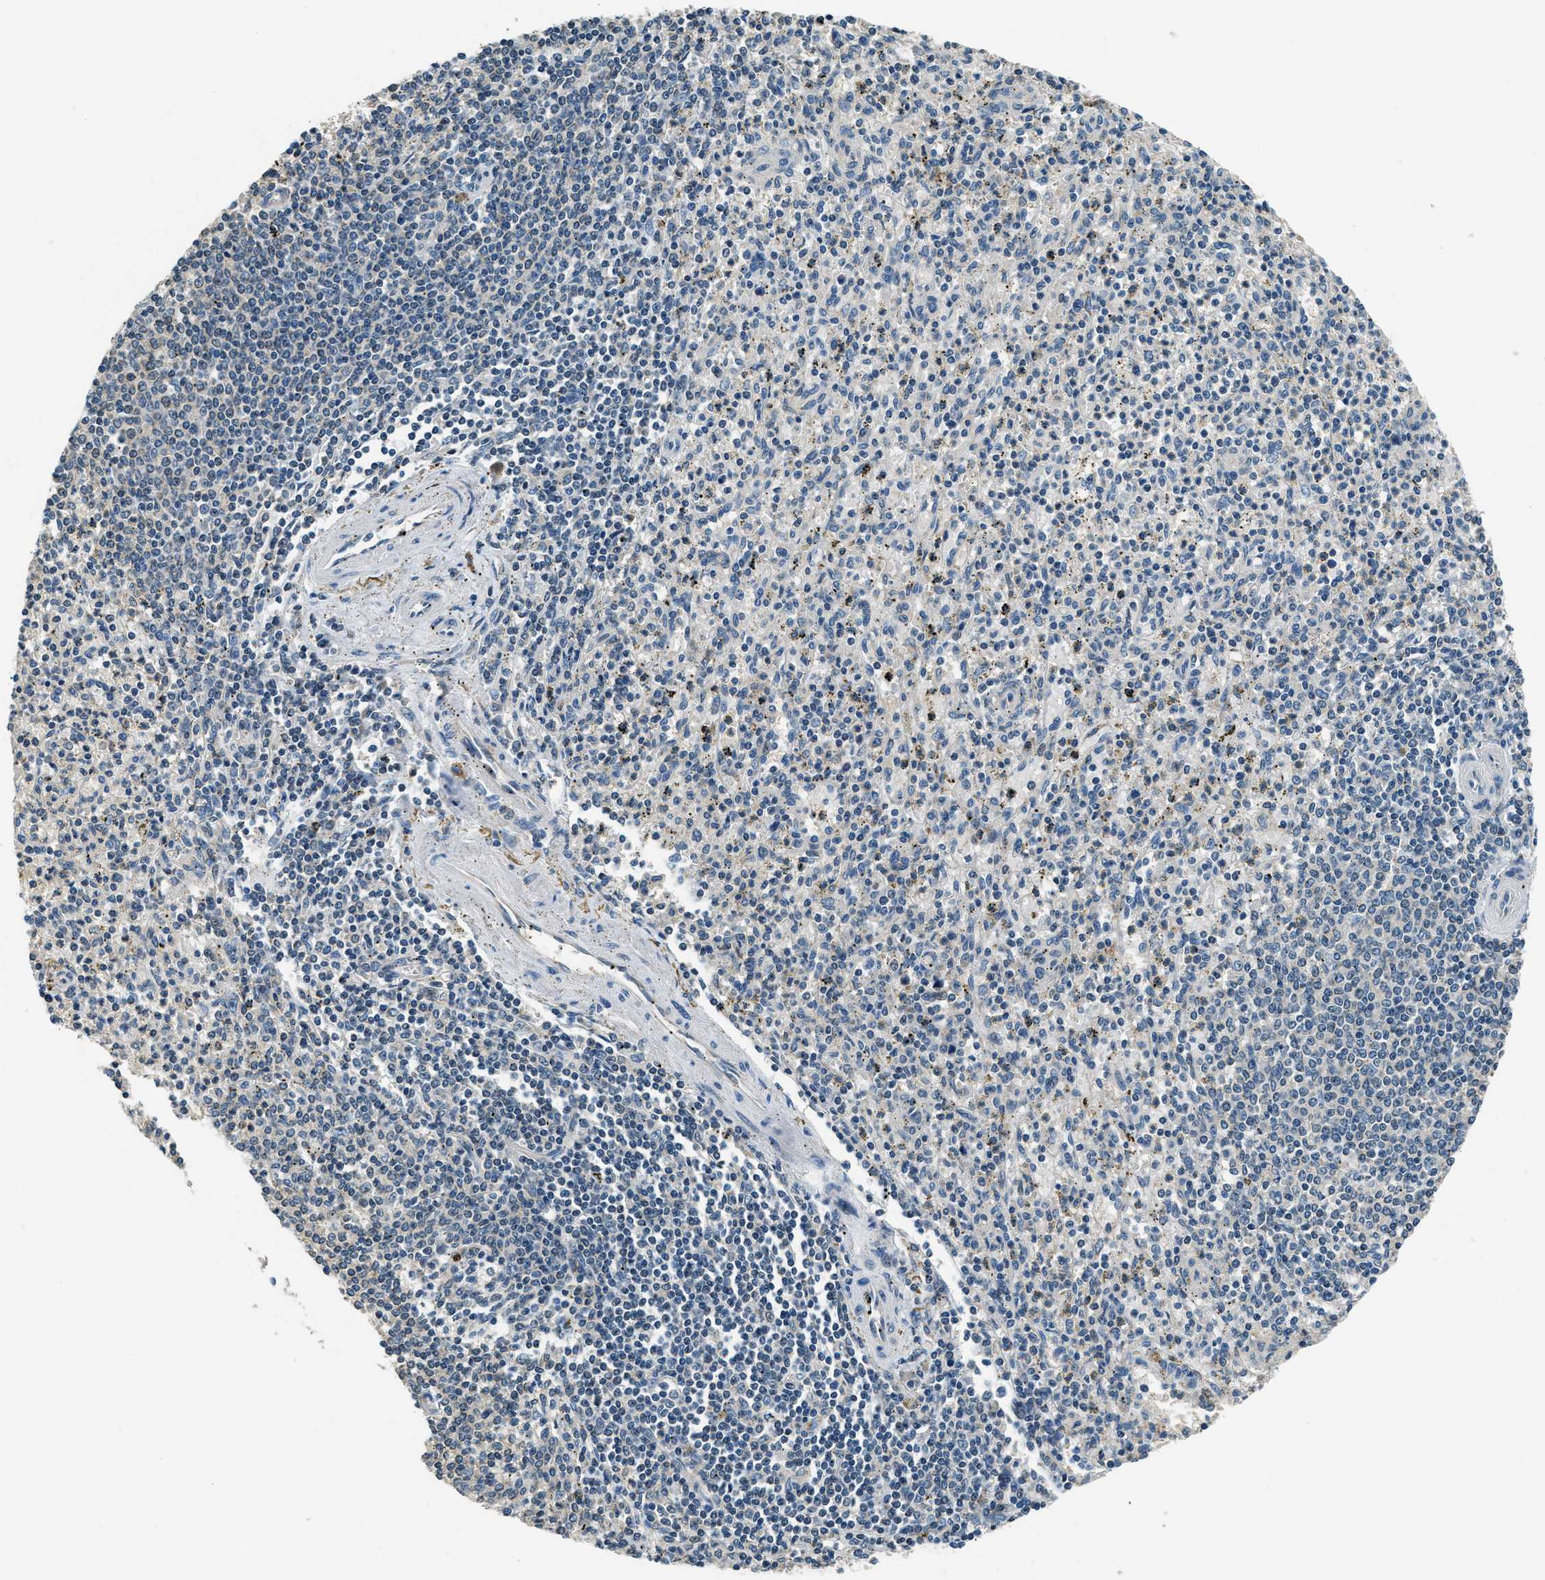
{"staining": {"intensity": "negative", "quantity": "none", "location": "none"}, "tissue": "spleen", "cell_type": "Cells in red pulp", "image_type": "normal", "snomed": [{"axis": "morphology", "description": "Normal tissue, NOS"}, {"axis": "topography", "description": "Spleen"}], "caption": "This is a micrograph of immunohistochemistry staining of unremarkable spleen, which shows no positivity in cells in red pulp. Nuclei are stained in blue.", "gene": "NME8", "patient": {"sex": "male", "age": 72}}